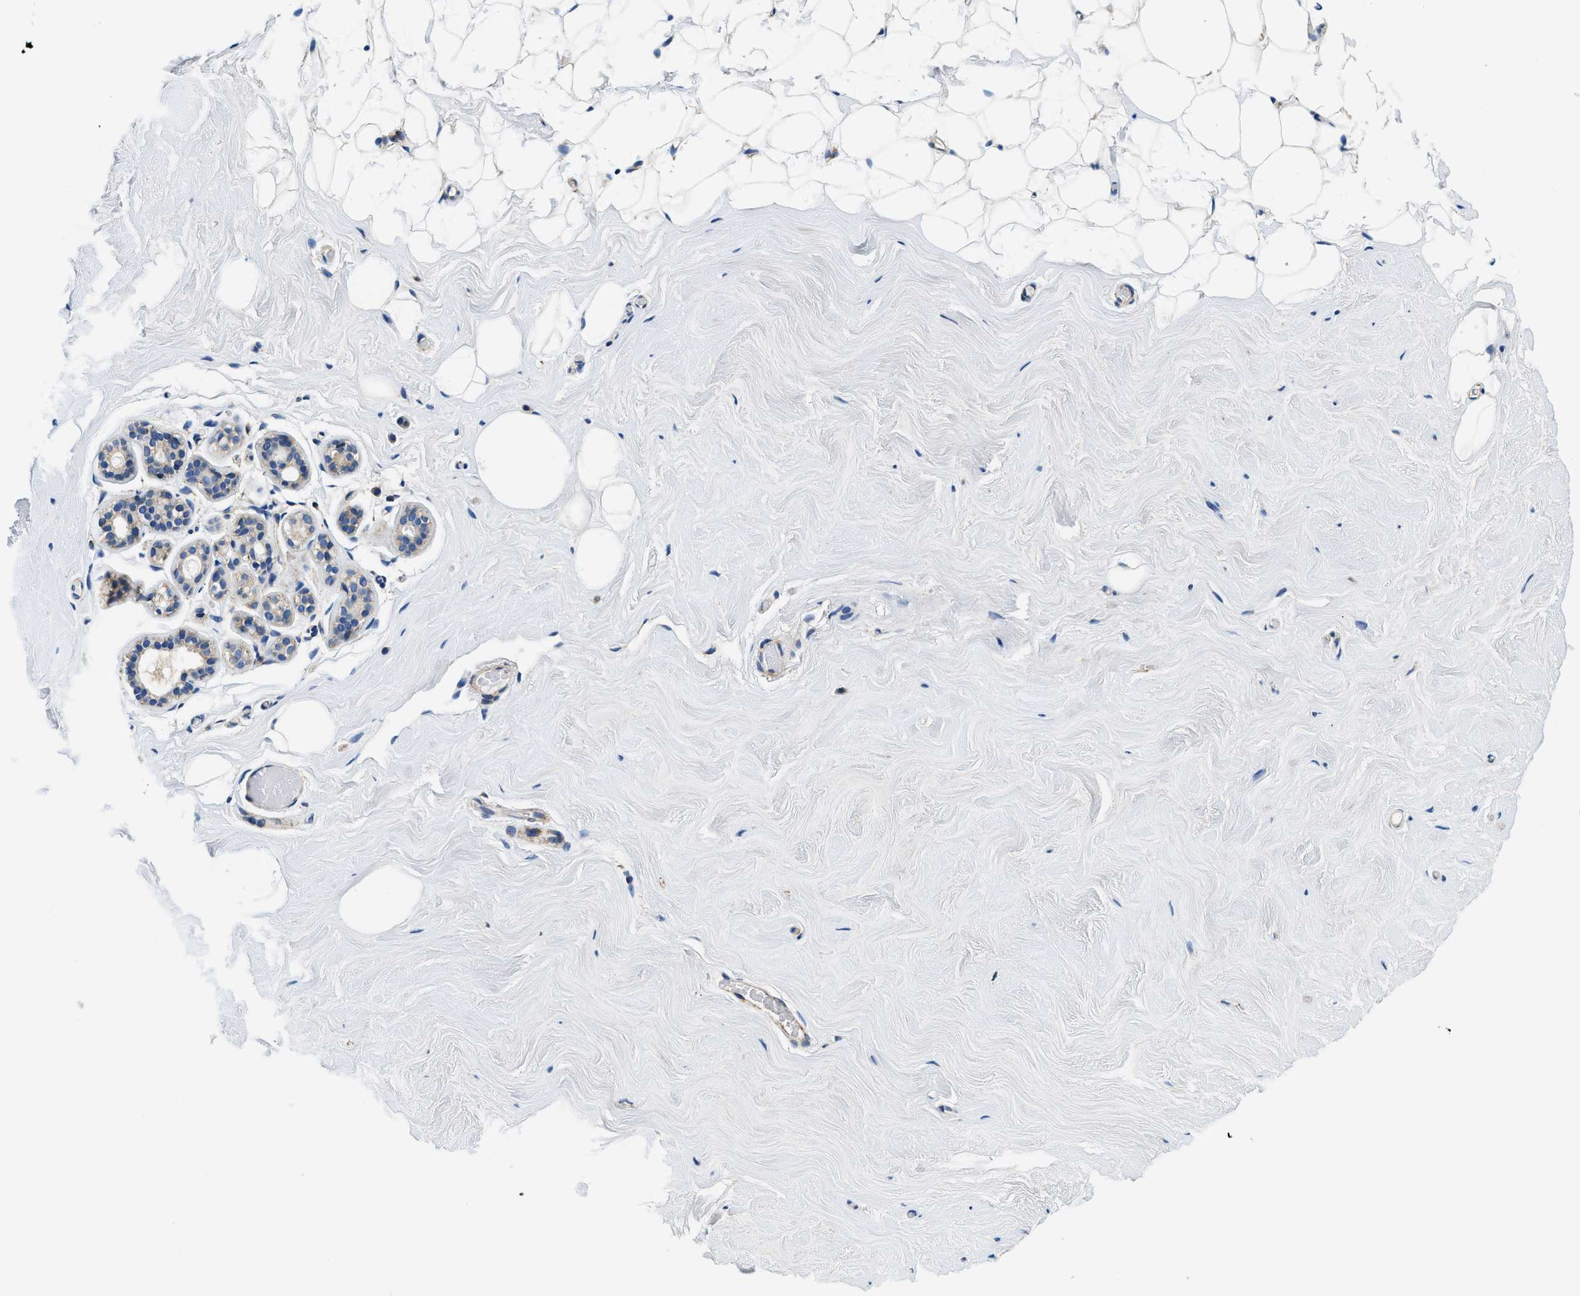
{"staining": {"intensity": "weak", "quantity": ">75%", "location": "cytoplasmic/membranous"}, "tissue": "breast", "cell_type": "Adipocytes", "image_type": "normal", "snomed": [{"axis": "morphology", "description": "Normal tissue, NOS"}, {"axis": "topography", "description": "Breast"}], "caption": "This is an image of IHC staining of benign breast, which shows weak expression in the cytoplasmic/membranous of adipocytes.", "gene": "SAMD4B", "patient": {"sex": "female", "age": 75}}